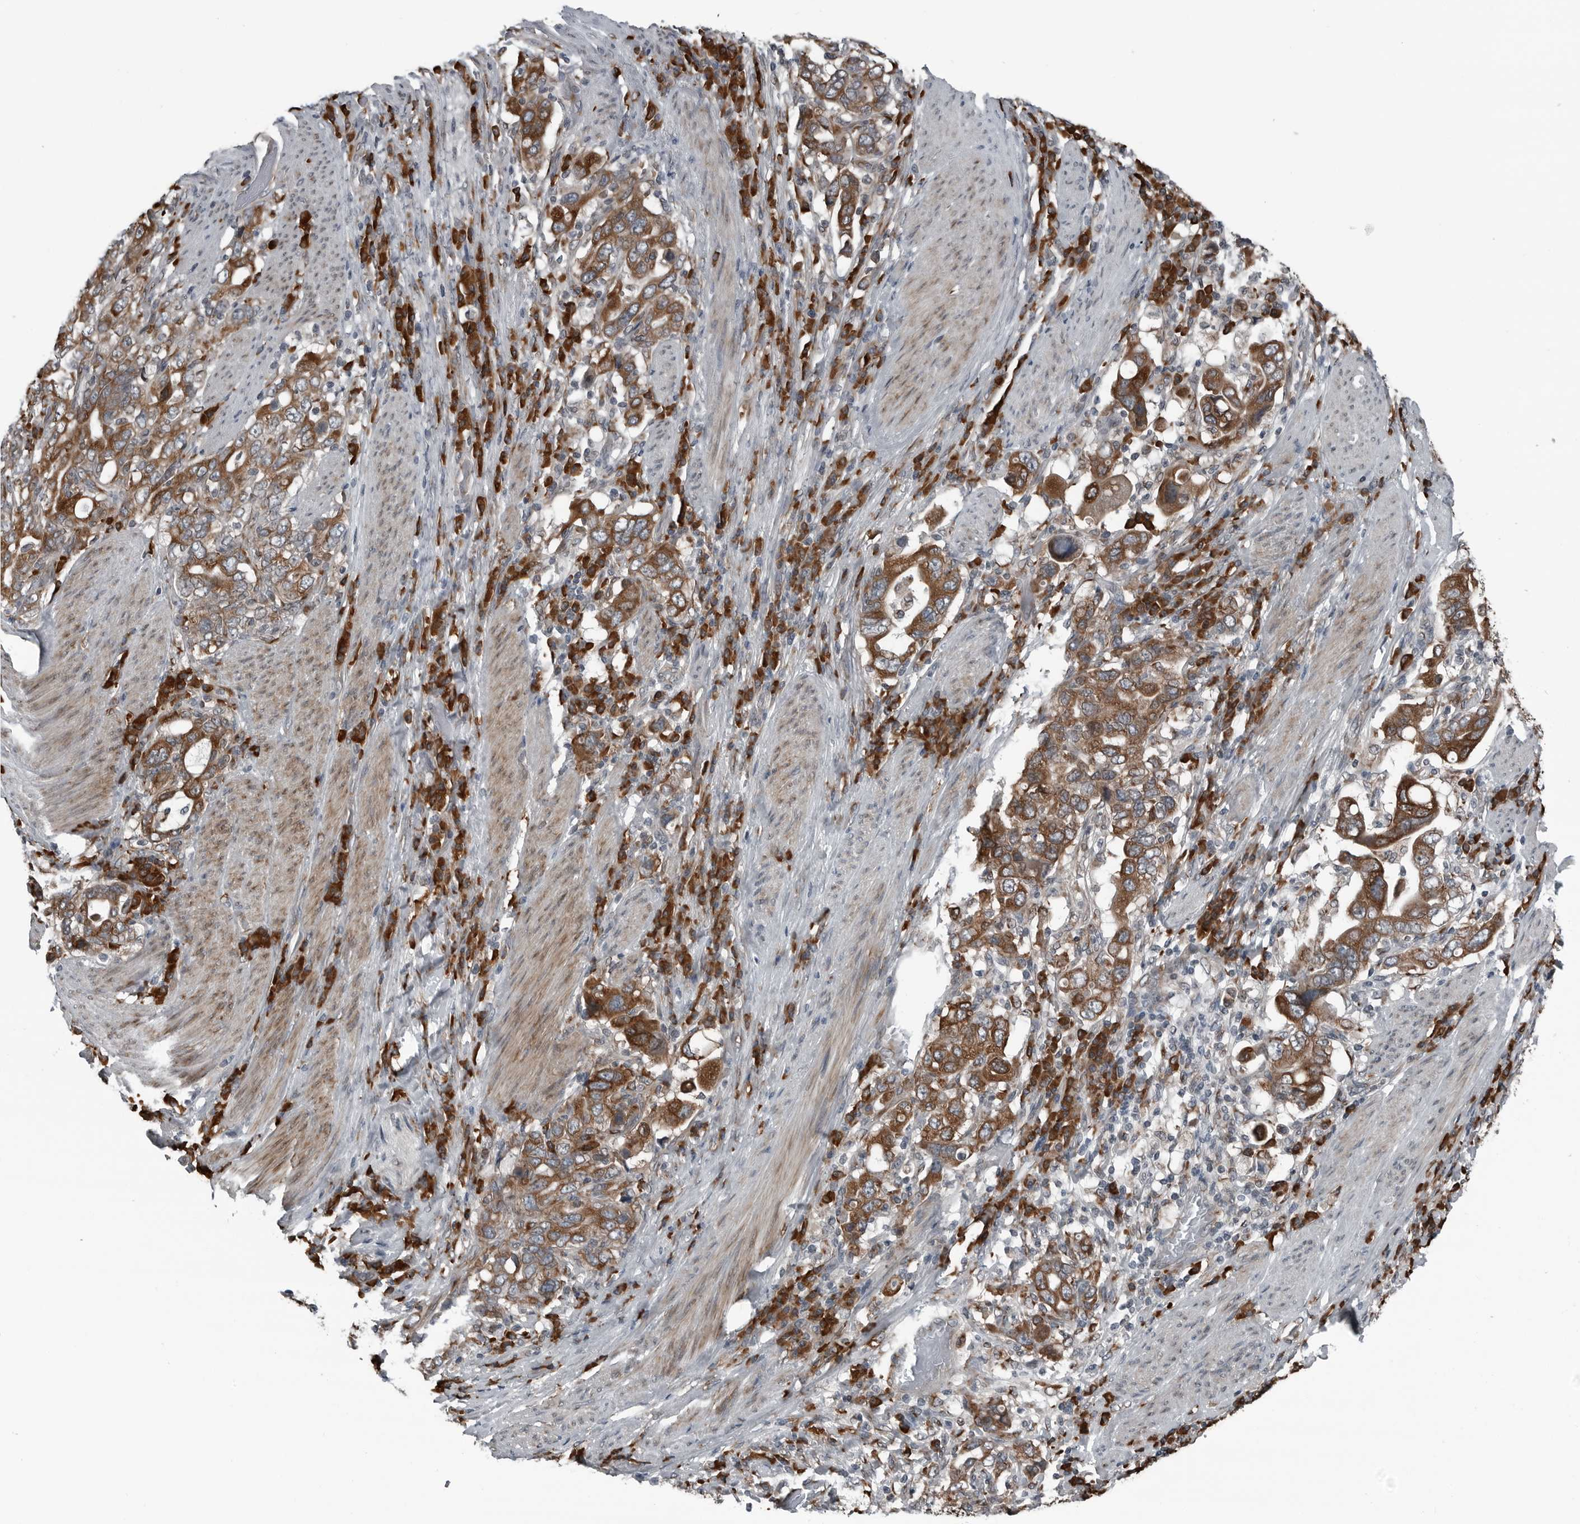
{"staining": {"intensity": "moderate", "quantity": ">75%", "location": "cytoplasmic/membranous"}, "tissue": "stomach cancer", "cell_type": "Tumor cells", "image_type": "cancer", "snomed": [{"axis": "morphology", "description": "Adenocarcinoma, NOS"}, {"axis": "topography", "description": "Stomach, upper"}], "caption": "DAB (3,3'-diaminobenzidine) immunohistochemical staining of stomach cancer (adenocarcinoma) exhibits moderate cytoplasmic/membranous protein staining in approximately >75% of tumor cells.", "gene": "CEP85", "patient": {"sex": "male", "age": 62}}